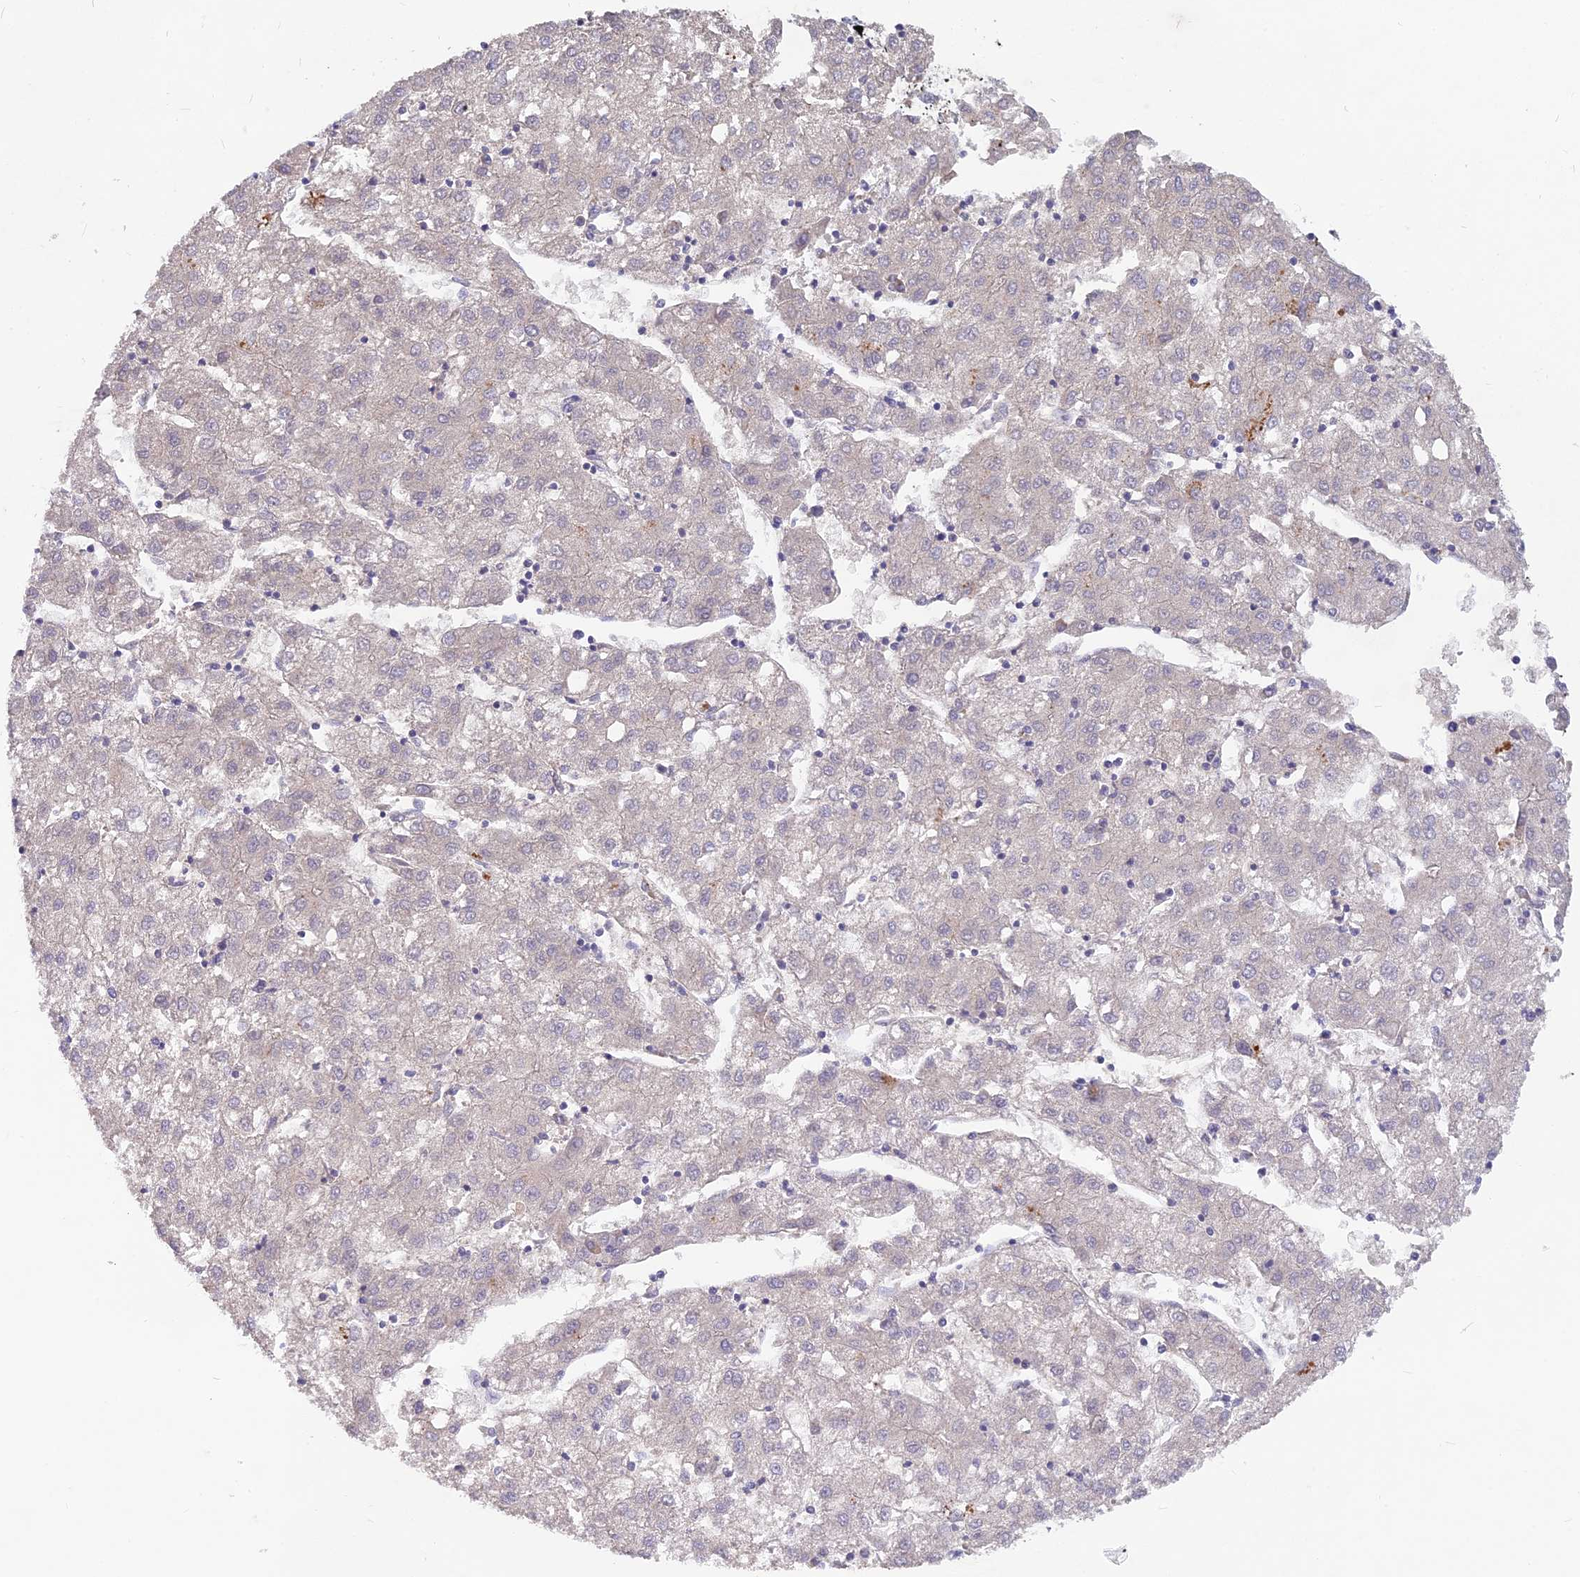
{"staining": {"intensity": "negative", "quantity": "none", "location": "none"}, "tissue": "liver cancer", "cell_type": "Tumor cells", "image_type": "cancer", "snomed": [{"axis": "morphology", "description": "Carcinoma, Hepatocellular, NOS"}, {"axis": "topography", "description": "Liver"}], "caption": "Immunohistochemistry (IHC) of hepatocellular carcinoma (liver) reveals no staining in tumor cells. The staining is performed using DAB brown chromogen with nuclei counter-stained in using hematoxylin.", "gene": "PZP", "patient": {"sex": "male", "age": 72}}